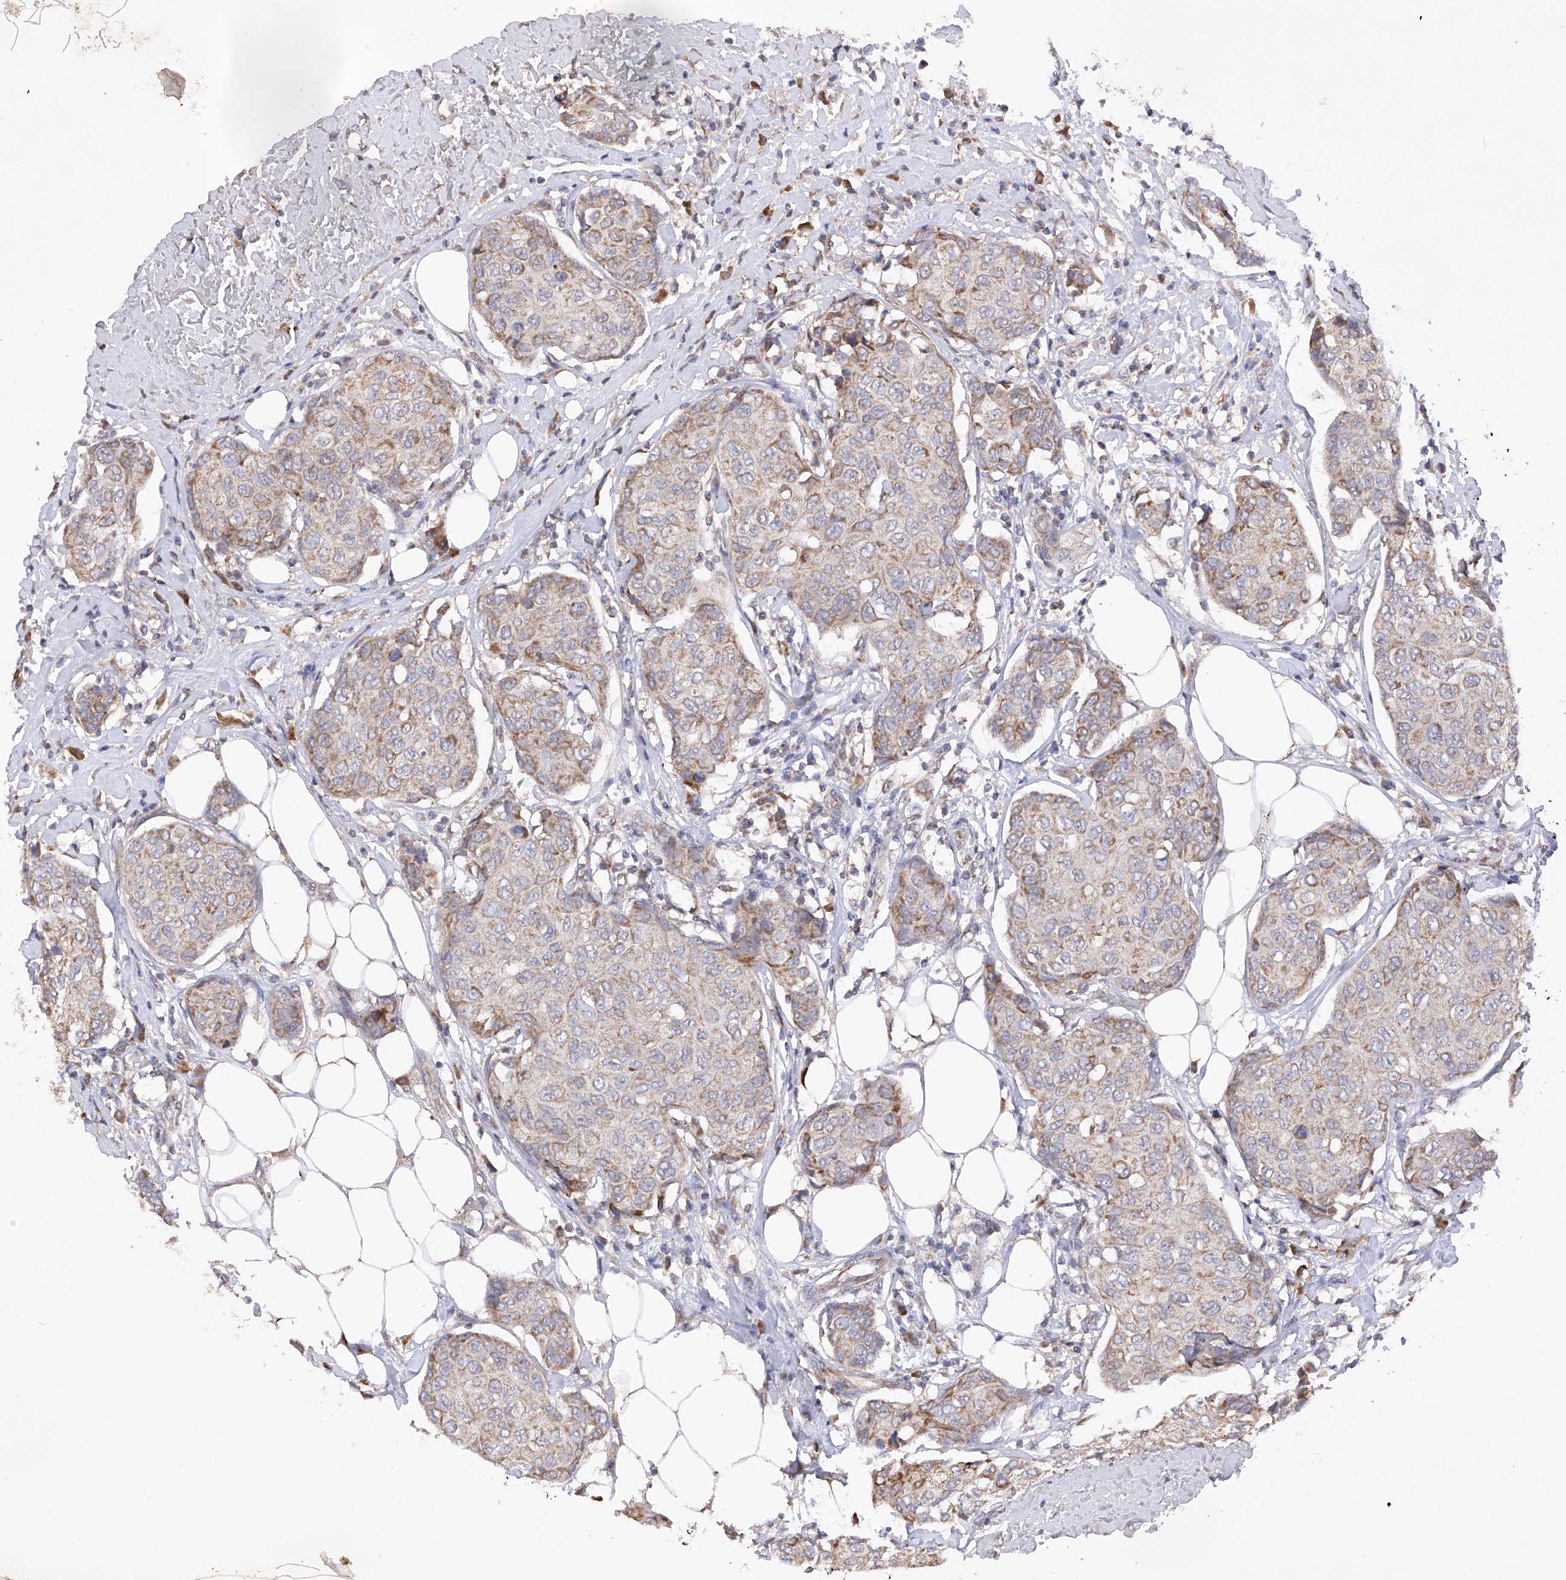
{"staining": {"intensity": "moderate", "quantity": "25%-75%", "location": "cytoplasmic/membranous"}, "tissue": "breast cancer", "cell_type": "Tumor cells", "image_type": "cancer", "snomed": [{"axis": "morphology", "description": "Duct carcinoma"}, {"axis": "topography", "description": "Breast"}], "caption": "About 25%-75% of tumor cells in breast cancer display moderate cytoplasmic/membranous protein staining as visualized by brown immunohistochemical staining.", "gene": "SDHAF4", "patient": {"sex": "female", "age": 80}}